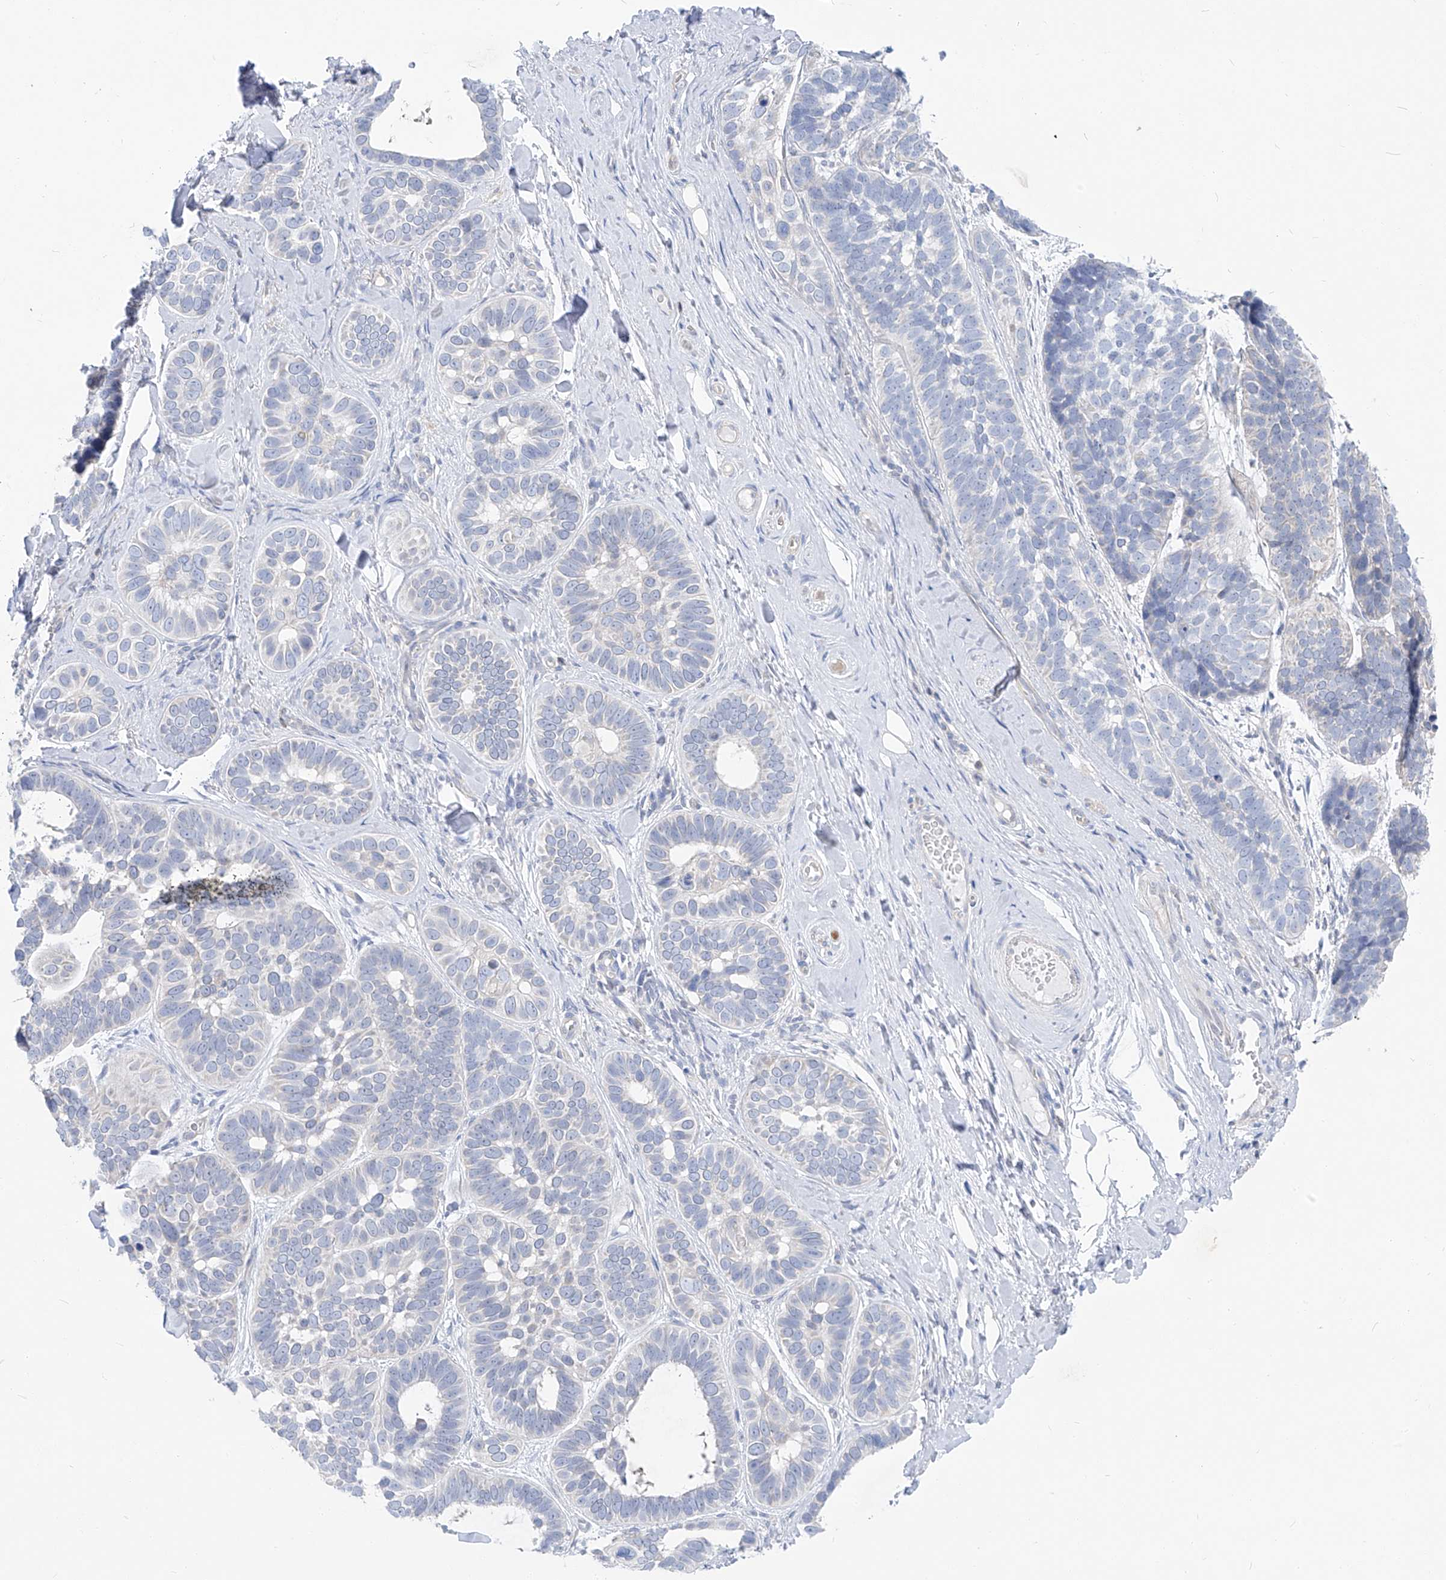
{"staining": {"intensity": "negative", "quantity": "none", "location": "none"}, "tissue": "skin cancer", "cell_type": "Tumor cells", "image_type": "cancer", "snomed": [{"axis": "morphology", "description": "Basal cell carcinoma"}, {"axis": "topography", "description": "Skin"}], "caption": "The immunohistochemistry (IHC) image has no significant positivity in tumor cells of skin cancer tissue.", "gene": "UFL1", "patient": {"sex": "male", "age": 62}}